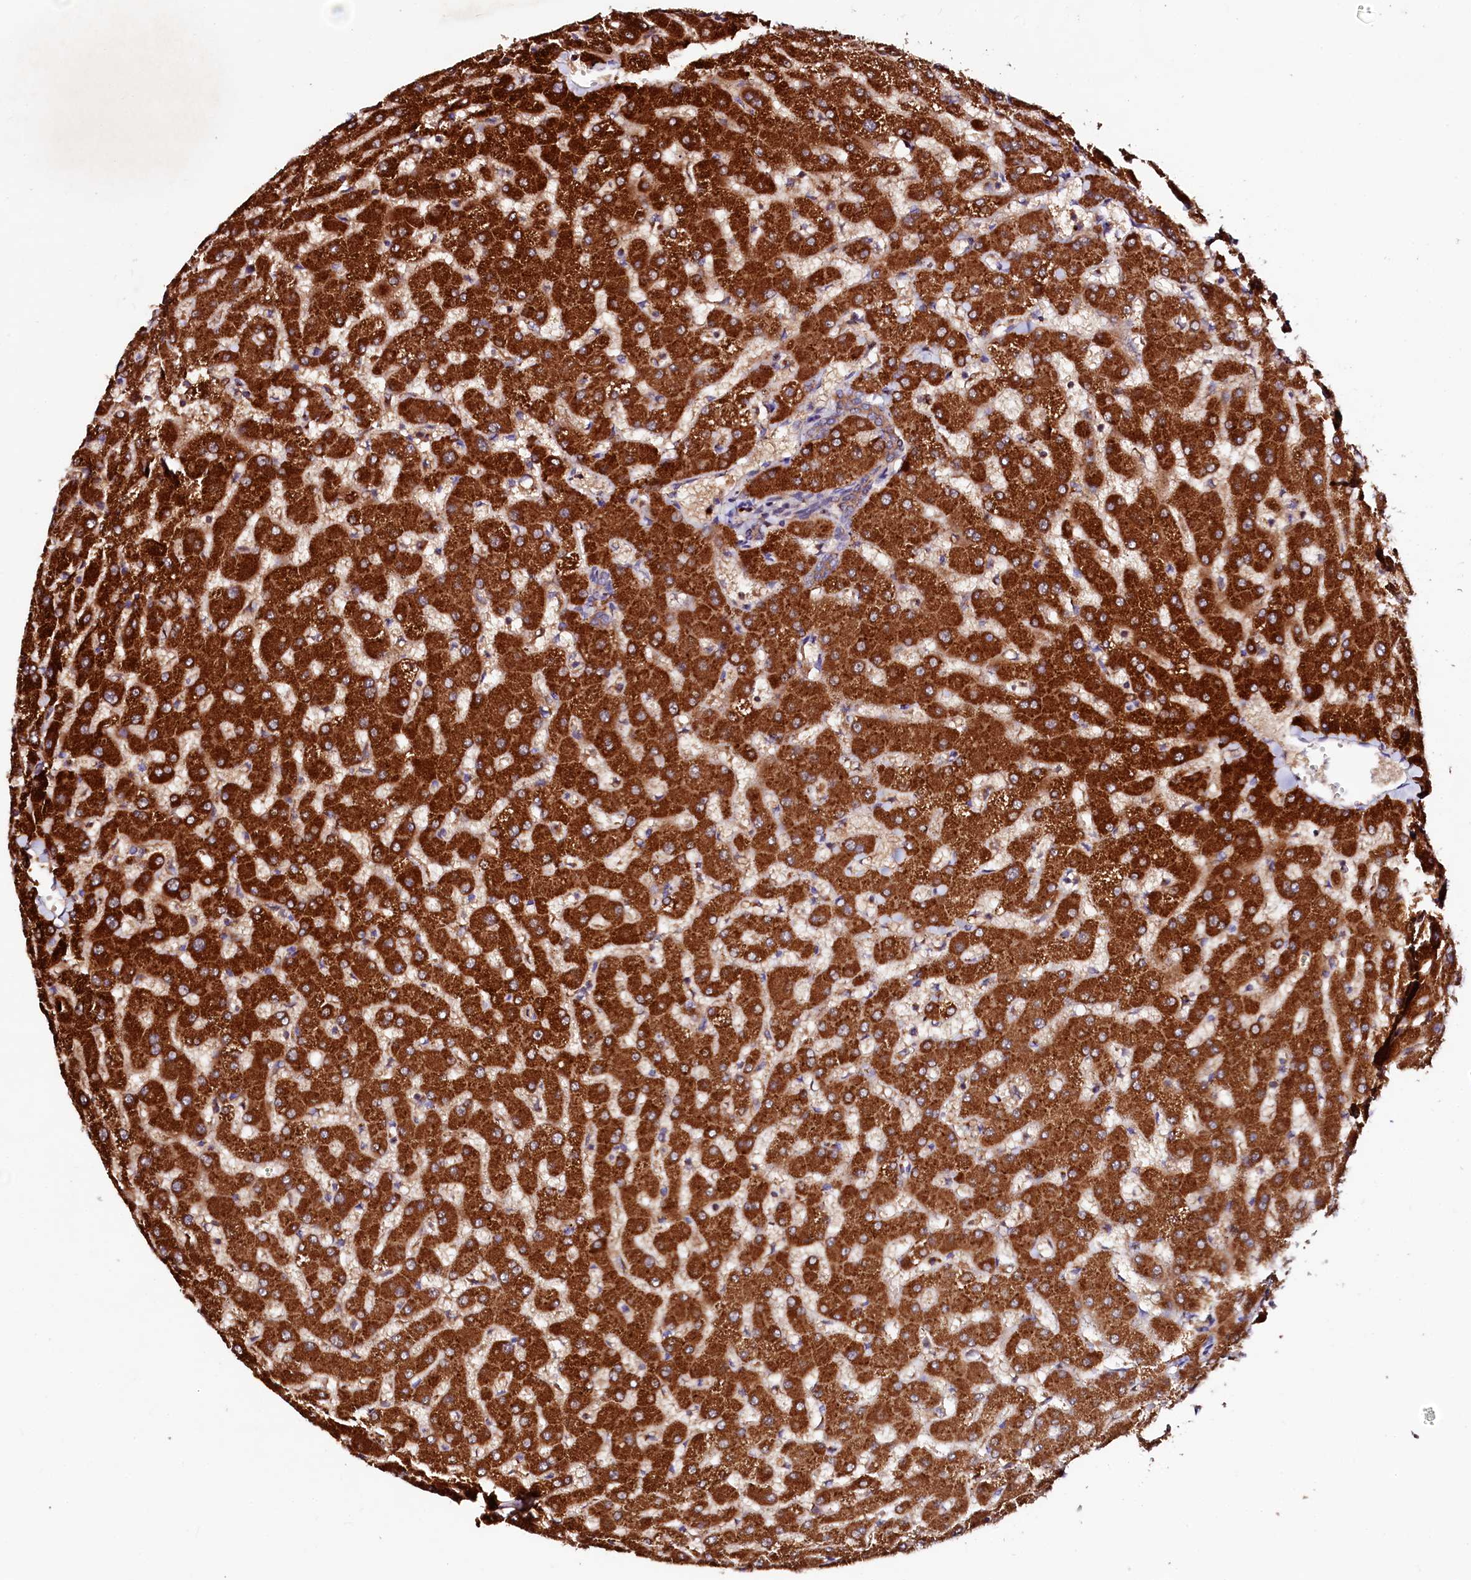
{"staining": {"intensity": "moderate", "quantity": ">75%", "location": "cytoplasmic/membranous"}, "tissue": "liver", "cell_type": "Cholangiocytes", "image_type": "normal", "snomed": [{"axis": "morphology", "description": "Normal tissue, NOS"}, {"axis": "topography", "description": "Liver"}], "caption": "The photomicrograph demonstrates a brown stain indicating the presence of a protein in the cytoplasmic/membranous of cholangiocytes in liver. The staining was performed using DAB (3,3'-diaminobenzidine), with brown indicating positive protein expression. Nuclei are stained blue with hematoxylin.", "gene": "ST3GAL1", "patient": {"sex": "female", "age": 63}}